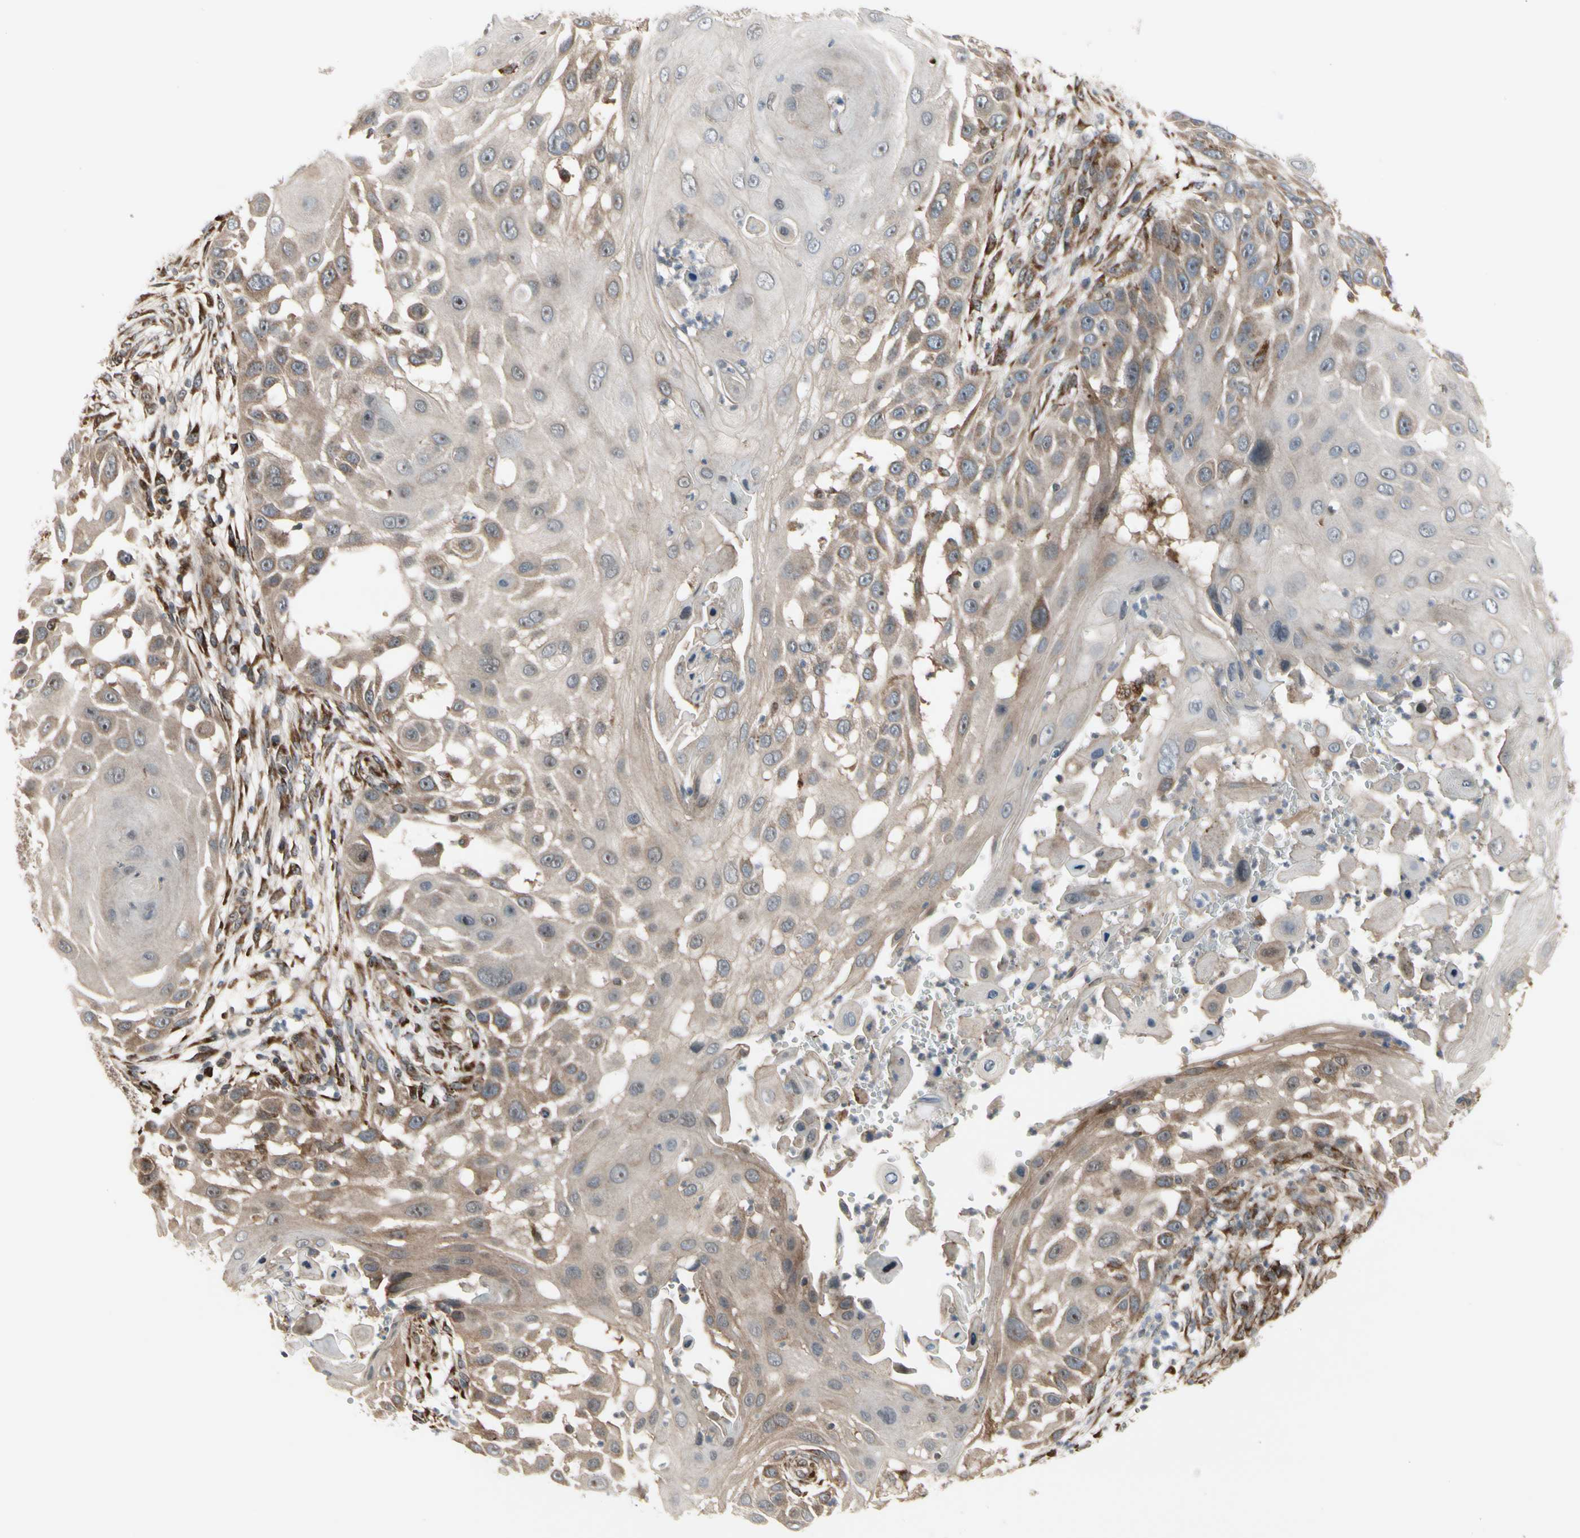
{"staining": {"intensity": "moderate", "quantity": ">75%", "location": "cytoplasmic/membranous"}, "tissue": "skin cancer", "cell_type": "Tumor cells", "image_type": "cancer", "snomed": [{"axis": "morphology", "description": "Squamous cell carcinoma, NOS"}, {"axis": "topography", "description": "Skin"}], "caption": "Moderate cytoplasmic/membranous expression for a protein is appreciated in approximately >75% of tumor cells of squamous cell carcinoma (skin) using immunohistochemistry.", "gene": "SLC39A9", "patient": {"sex": "female", "age": 44}}